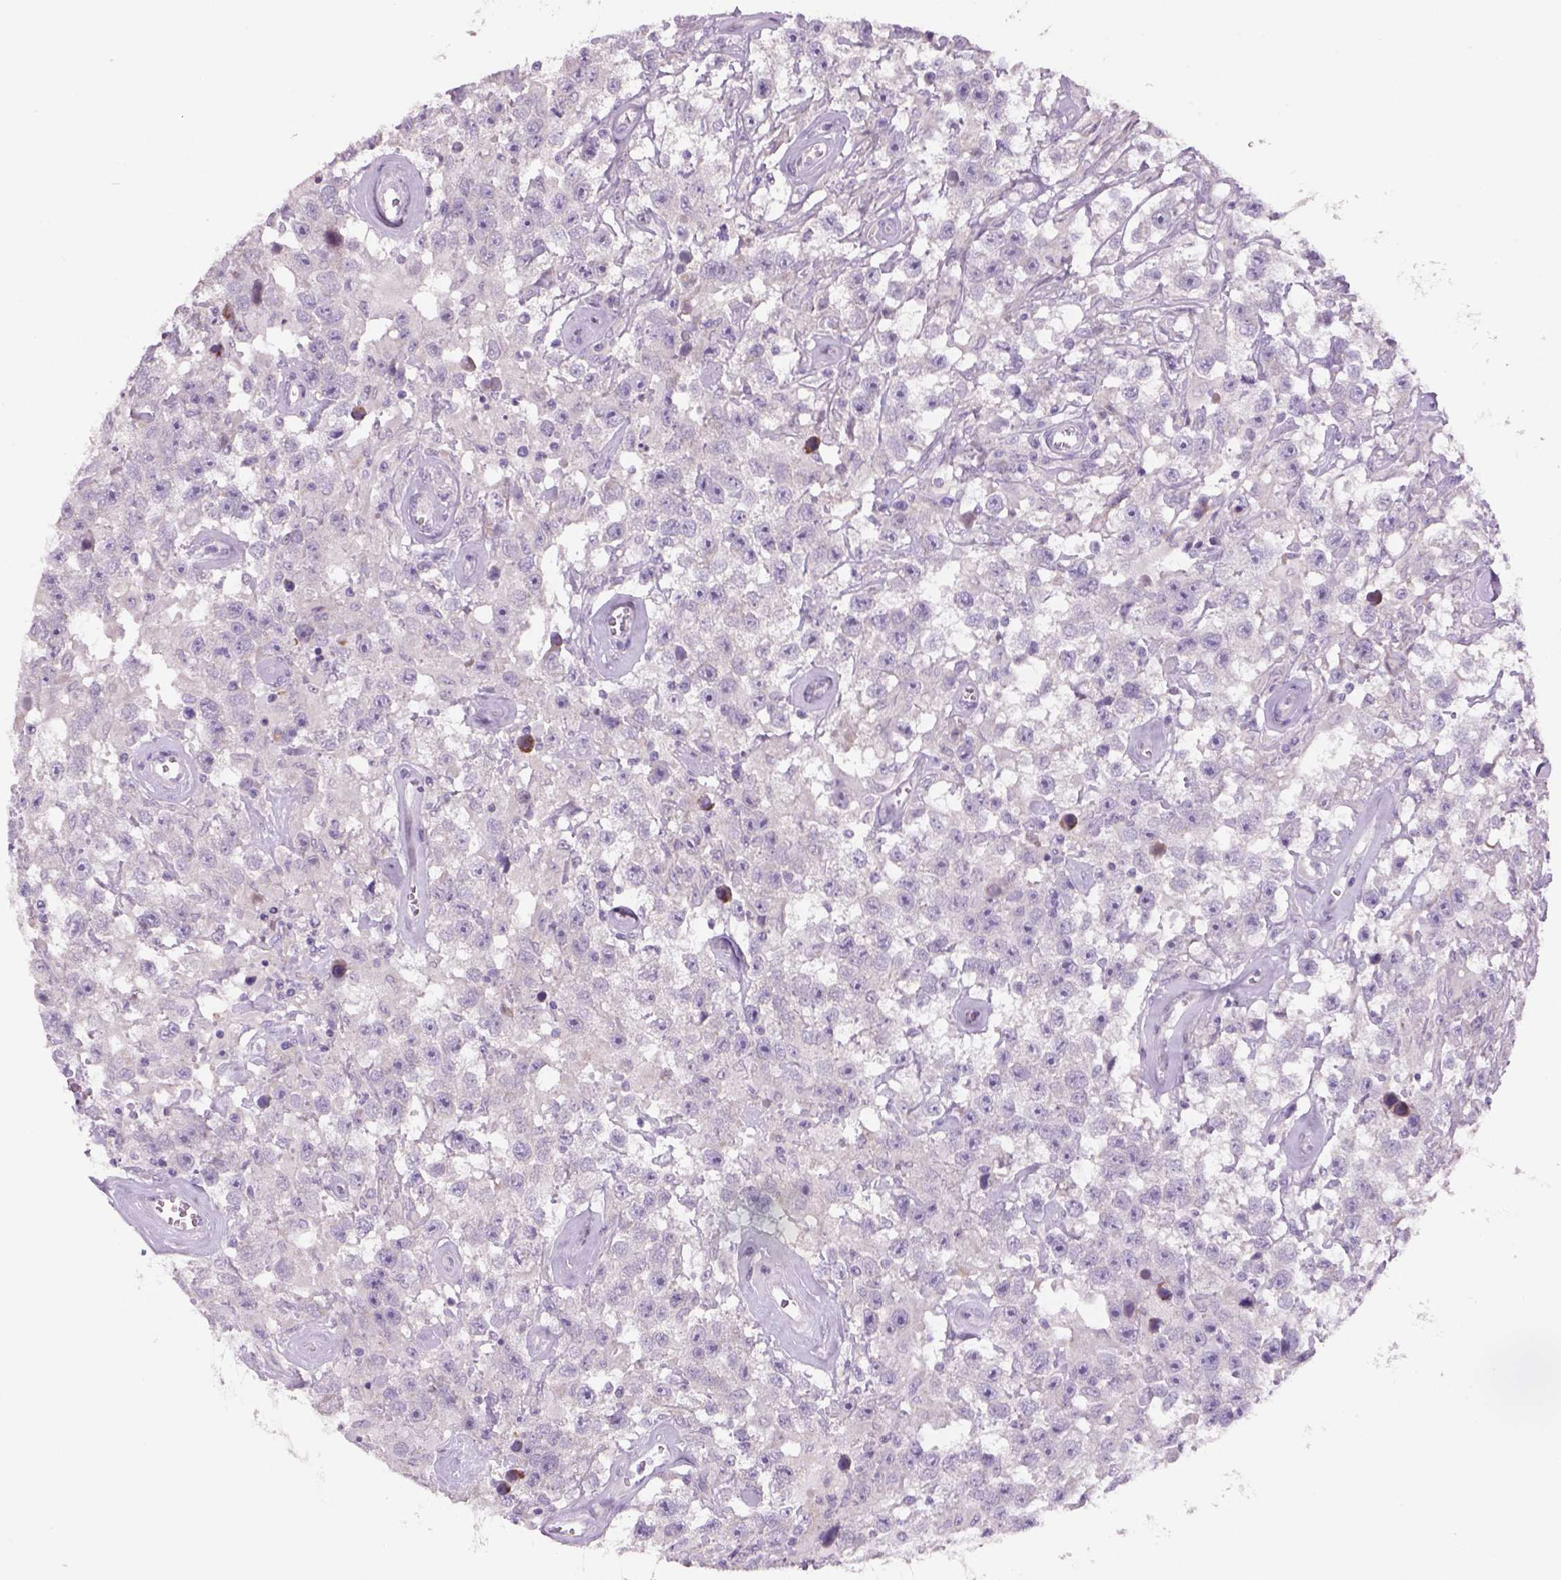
{"staining": {"intensity": "negative", "quantity": "none", "location": "none"}, "tissue": "testis cancer", "cell_type": "Tumor cells", "image_type": "cancer", "snomed": [{"axis": "morphology", "description": "Seminoma, NOS"}, {"axis": "topography", "description": "Testis"}], "caption": "DAB (3,3'-diaminobenzidine) immunohistochemical staining of human testis cancer reveals no significant staining in tumor cells.", "gene": "ADGRV1", "patient": {"sex": "male", "age": 43}}